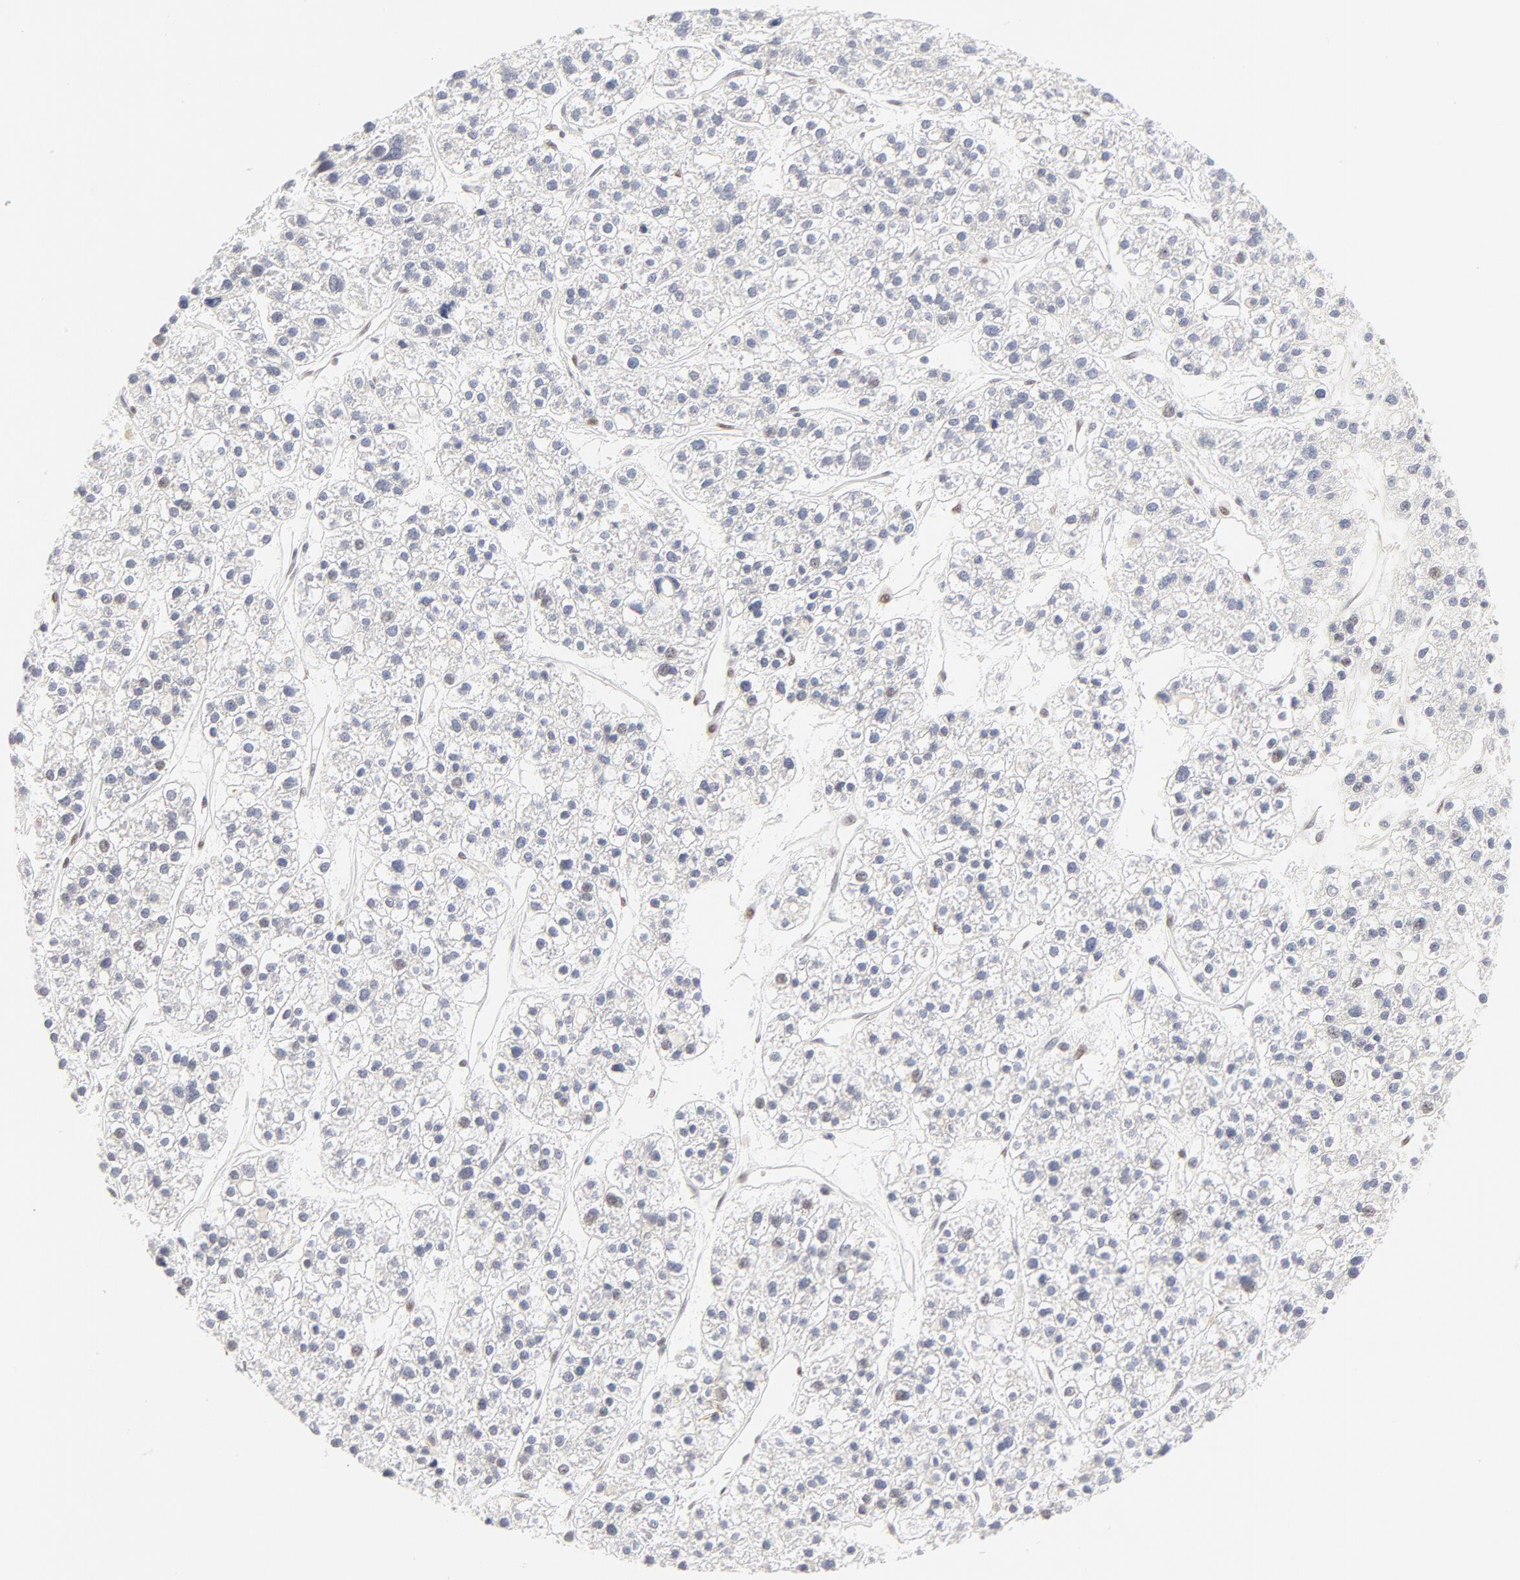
{"staining": {"intensity": "negative", "quantity": "none", "location": "none"}, "tissue": "liver cancer", "cell_type": "Tumor cells", "image_type": "cancer", "snomed": [{"axis": "morphology", "description": "Carcinoma, Hepatocellular, NOS"}, {"axis": "topography", "description": "Liver"}], "caption": "Protein analysis of liver cancer (hepatocellular carcinoma) exhibits no significant expression in tumor cells.", "gene": "PBX3", "patient": {"sex": "female", "age": 85}}